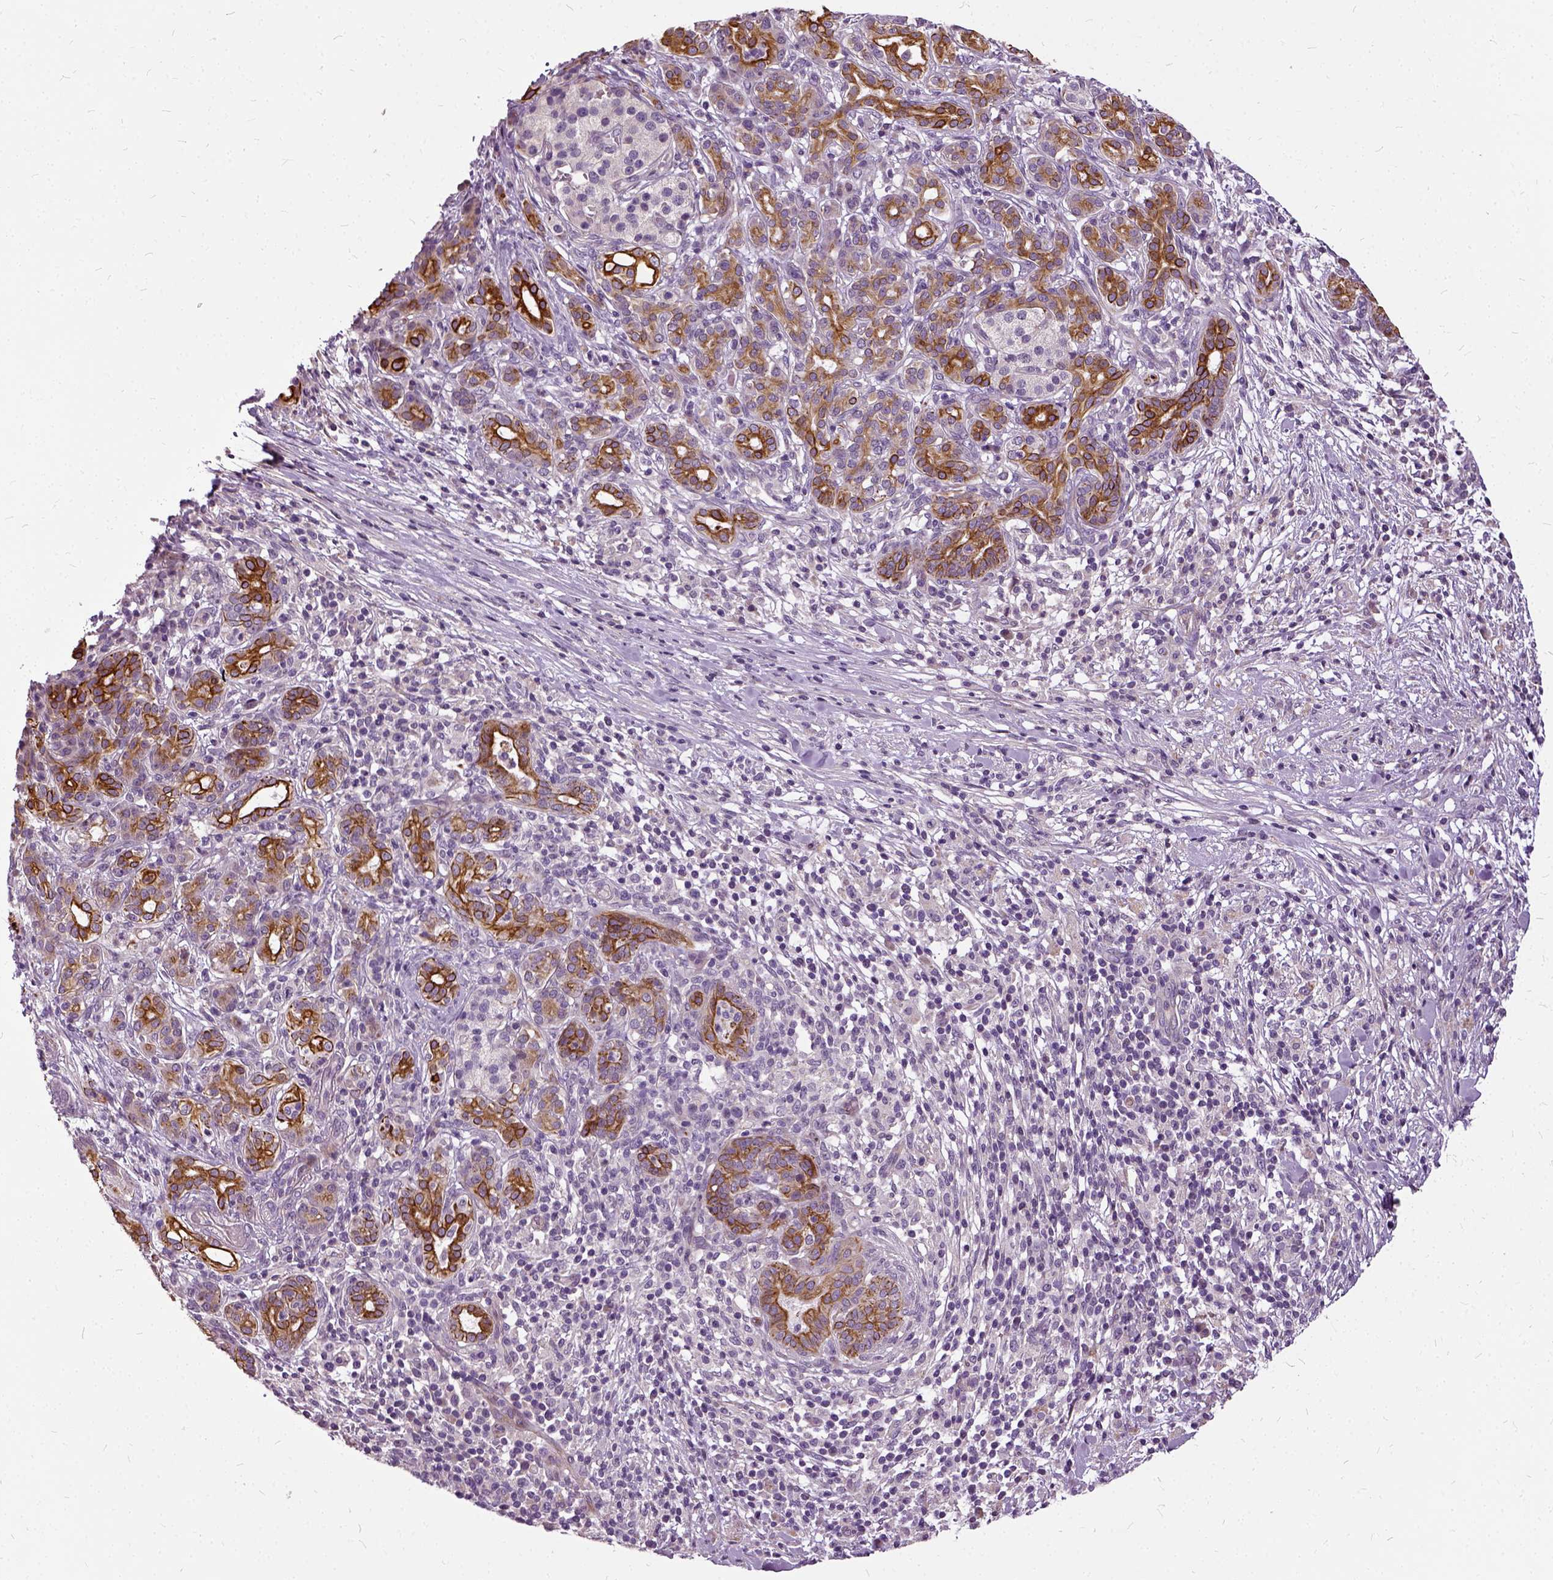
{"staining": {"intensity": "moderate", "quantity": ">75%", "location": "cytoplasmic/membranous"}, "tissue": "pancreatic cancer", "cell_type": "Tumor cells", "image_type": "cancer", "snomed": [{"axis": "morphology", "description": "Adenocarcinoma, NOS"}, {"axis": "topography", "description": "Pancreas"}], "caption": "IHC staining of pancreatic adenocarcinoma, which displays medium levels of moderate cytoplasmic/membranous positivity in about >75% of tumor cells indicating moderate cytoplasmic/membranous protein staining. The staining was performed using DAB (brown) for protein detection and nuclei were counterstained in hematoxylin (blue).", "gene": "ILRUN", "patient": {"sex": "male", "age": 44}}